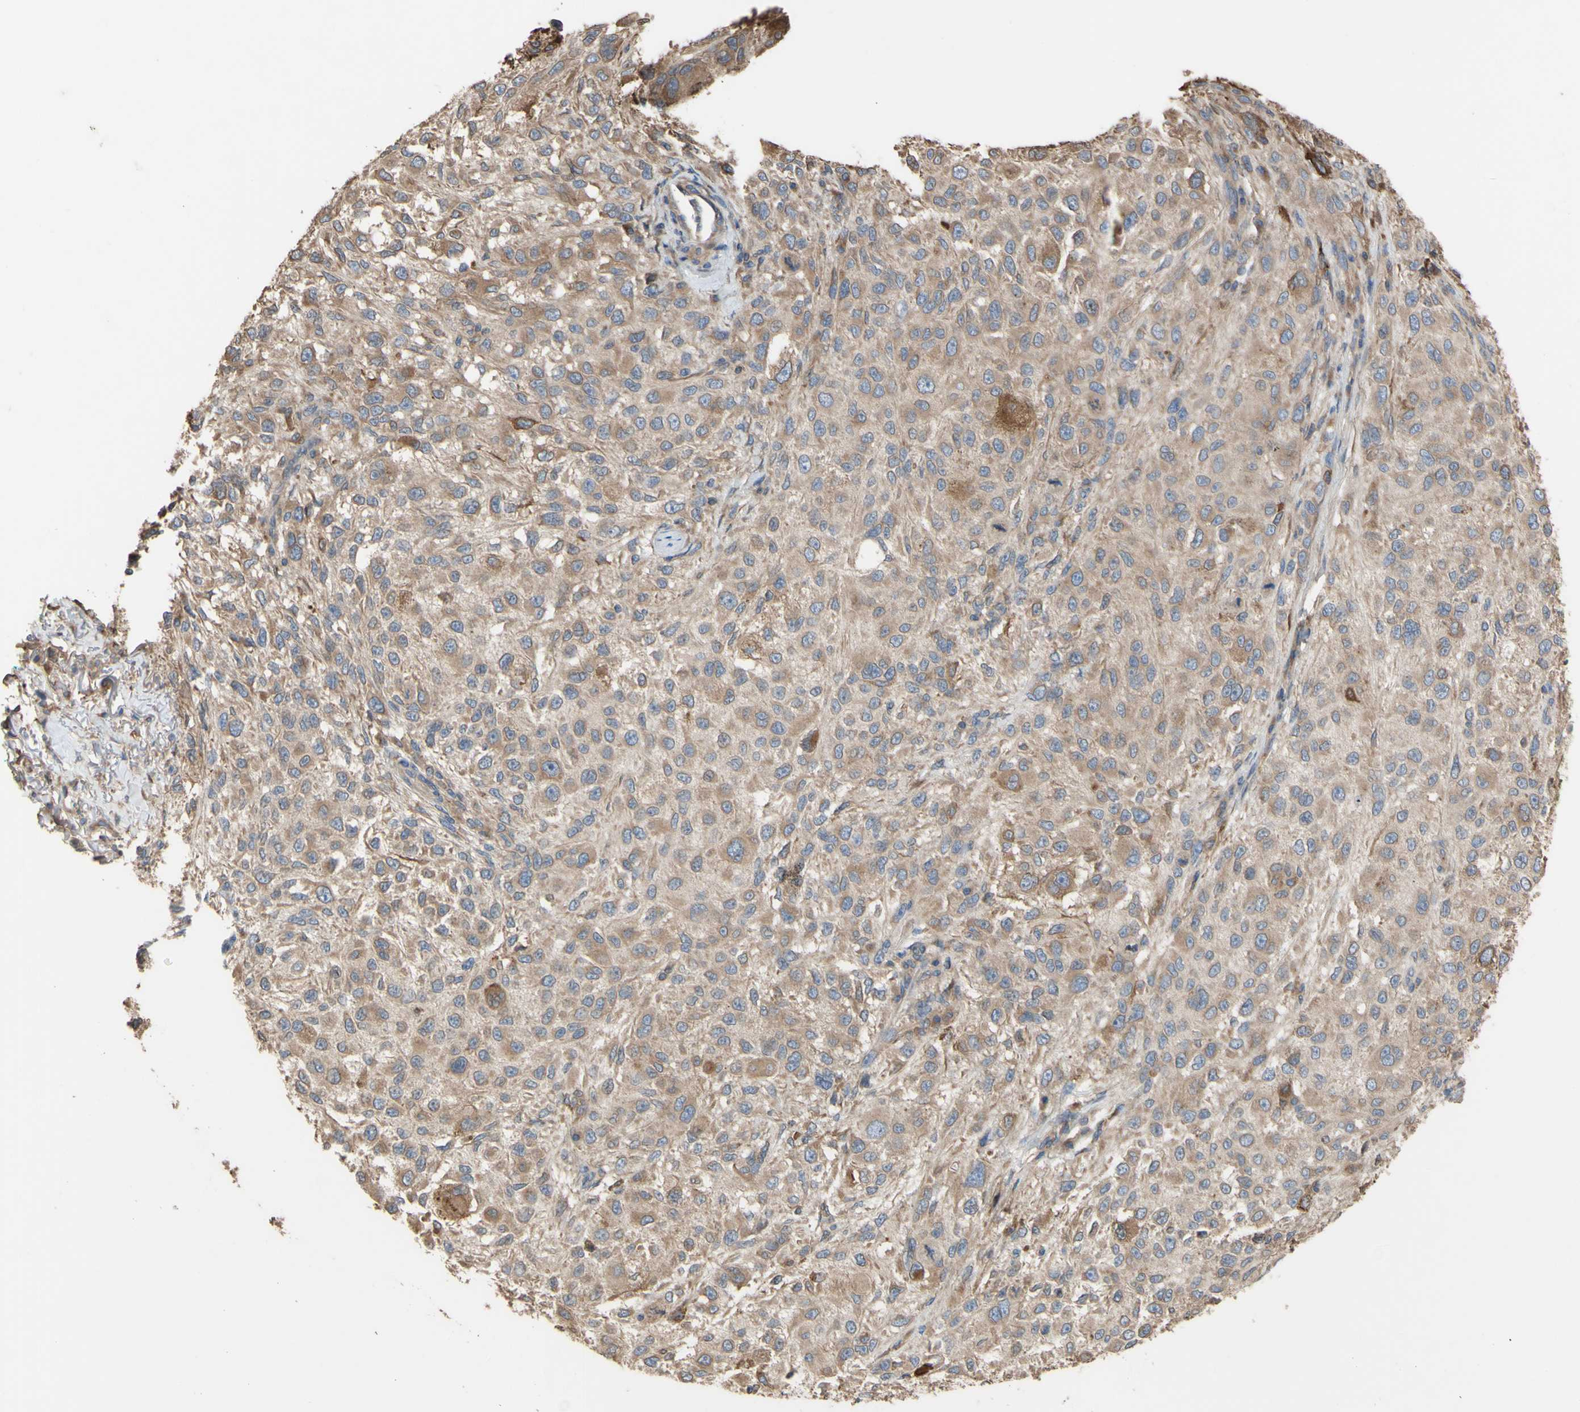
{"staining": {"intensity": "moderate", "quantity": ">75%", "location": "cytoplasmic/membranous"}, "tissue": "melanoma", "cell_type": "Tumor cells", "image_type": "cancer", "snomed": [{"axis": "morphology", "description": "Necrosis, NOS"}, {"axis": "morphology", "description": "Malignant melanoma, NOS"}, {"axis": "topography", "description": "Skin"}], "caption": "Protein staining by immunohistochemistry (IHC) reveals moderate cytoplasmic/membranous expression in about >75% of tumor cells in melanoma.", "gene": "NECTIN3", "patient": {"sex": "female", "age": 87}}